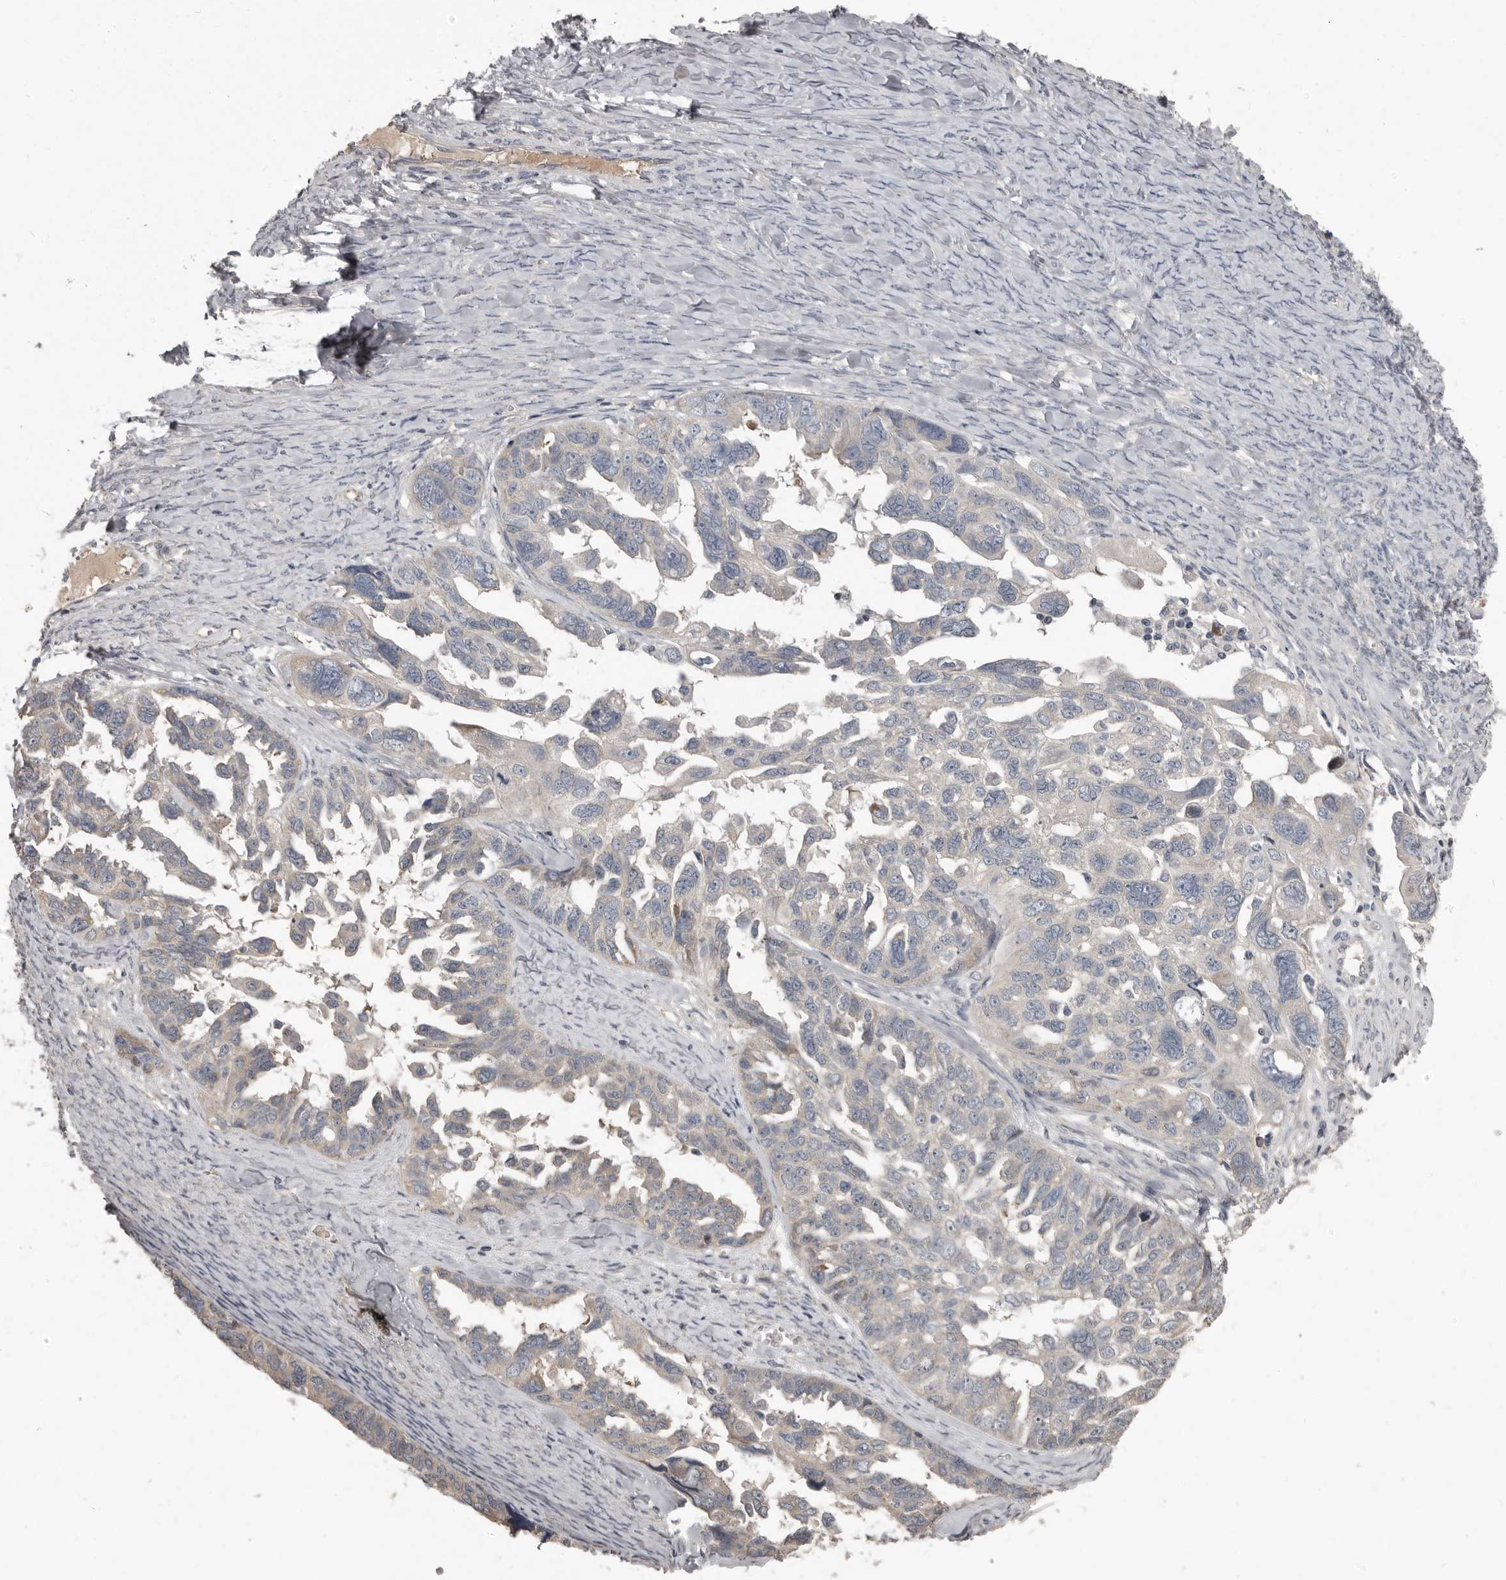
{"staining": {"intensity": "negative", "quantity": "none", "location": "none"}, "tissue": "ovarian cancer", "cell_type": "Tumor cells", "image_type": "cancer", "snomed": [{"axis": "morphology", "description": "Cystadenocarcinoma, serous, NOS"}, {"axis": "topography", "description": "Ovary"}], "caption": "Immunohistochemistry micrograph of neoplastic tissue: human serous cystadenocarcinoma (ovarian) stained with DAB (3,3'-diaminobenzidine) reveals no significant protein staining in tumor cells. The staining is performed using DAB brown chromogen with nuclei counter-stained in using hematoxylin.", "gene": "CA6", "patient": {"sex": "female", "age": 79}}